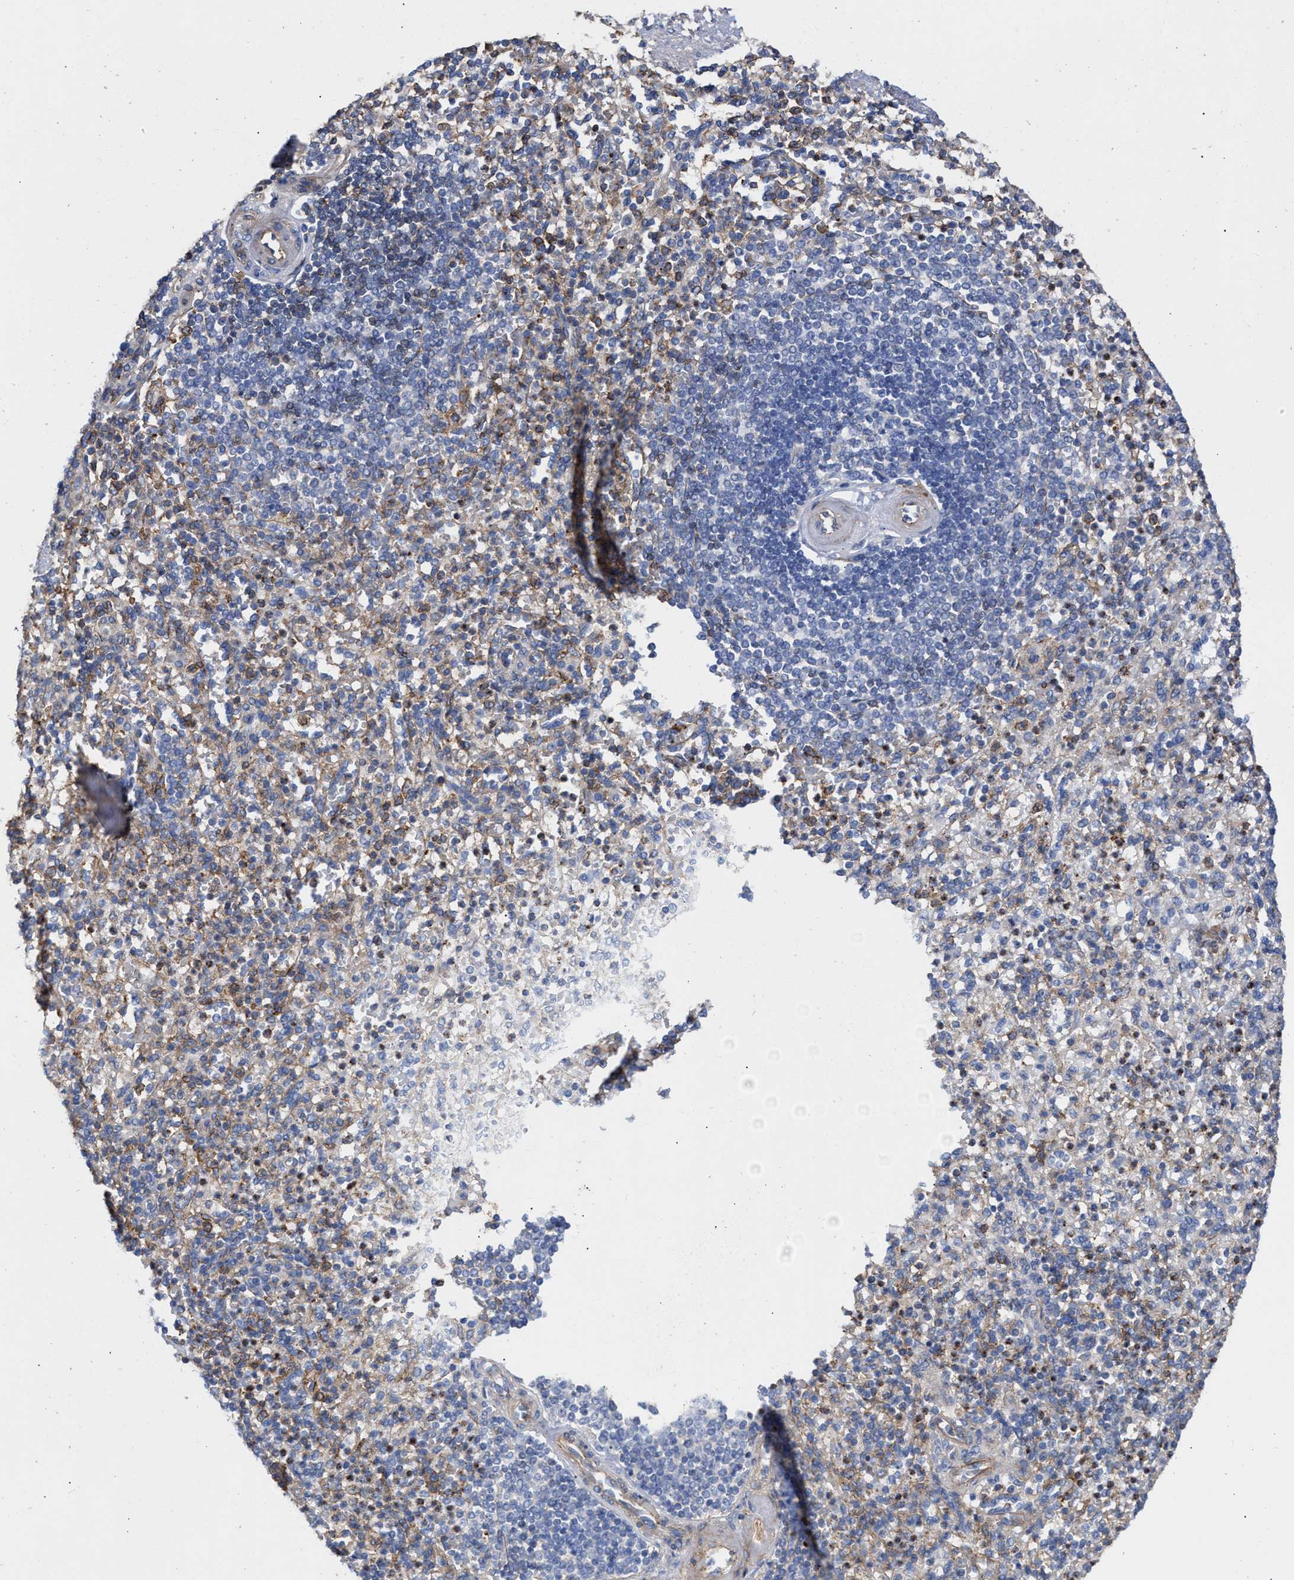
{"staining": {"intensity": "weak", "quantity": "<25%", "location": "cytoplasmic/membranous"}, "tissue": "spleen", "cell_type": "Cells in red pulp", "image_type": "normal", "snomed": [{"axis": "morphology", "description": "Normal tissue, NOS"}, {"axis": "topography", "description": "Spleen"}], "caption": "Protein analysis of normal spleen displays no significant positivity in cells in red pulp. (DAB (3,3'-diaminobenzidine) immunohistochemistry (IHC), high magnification).", "gene": "HS3ST5", "patient": {"sex": "female", "age": 74}}